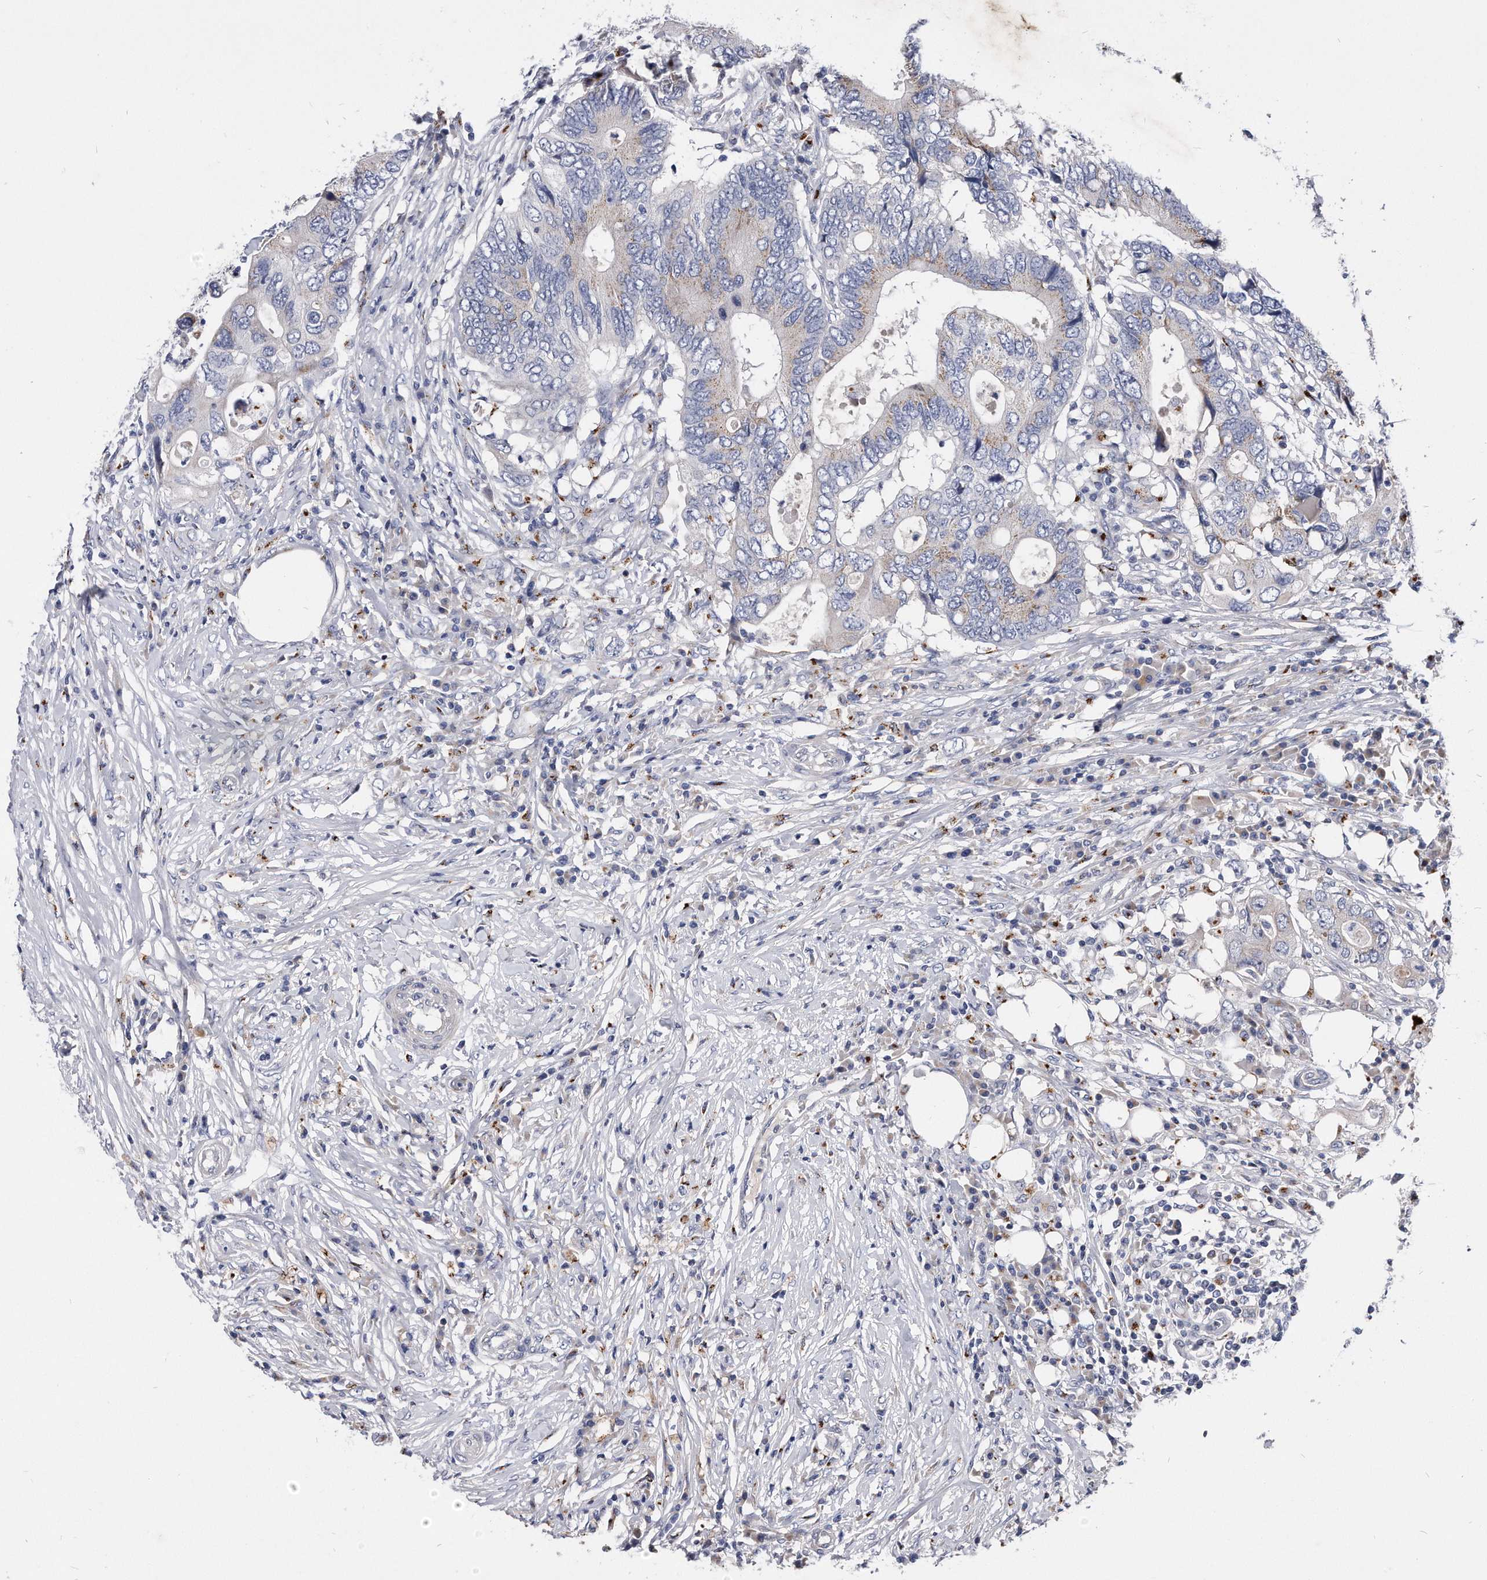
{"staining": {"intensity": "weak", "quantity": "25%-75%", "location": "cytoplasmic/membranous"}, "tissue": "colorectal cancer", "cell_type": "Tumor cells", "image_type": "cancer", "snomed": [{"axis": "morphology", "description": "Adenocarcinoma, NOS"}, {"axis": "topography", "description": "Colon"}], "caption": "About 25%-75% of tumor cells in colorectal adenocarcinoma exhibit weak cytoplasmic/membranous protein staining as visualized by brown immunohistochemical staining.", "gene": "MGAT4A", "patient": {"sex": "male", "age": 71}}